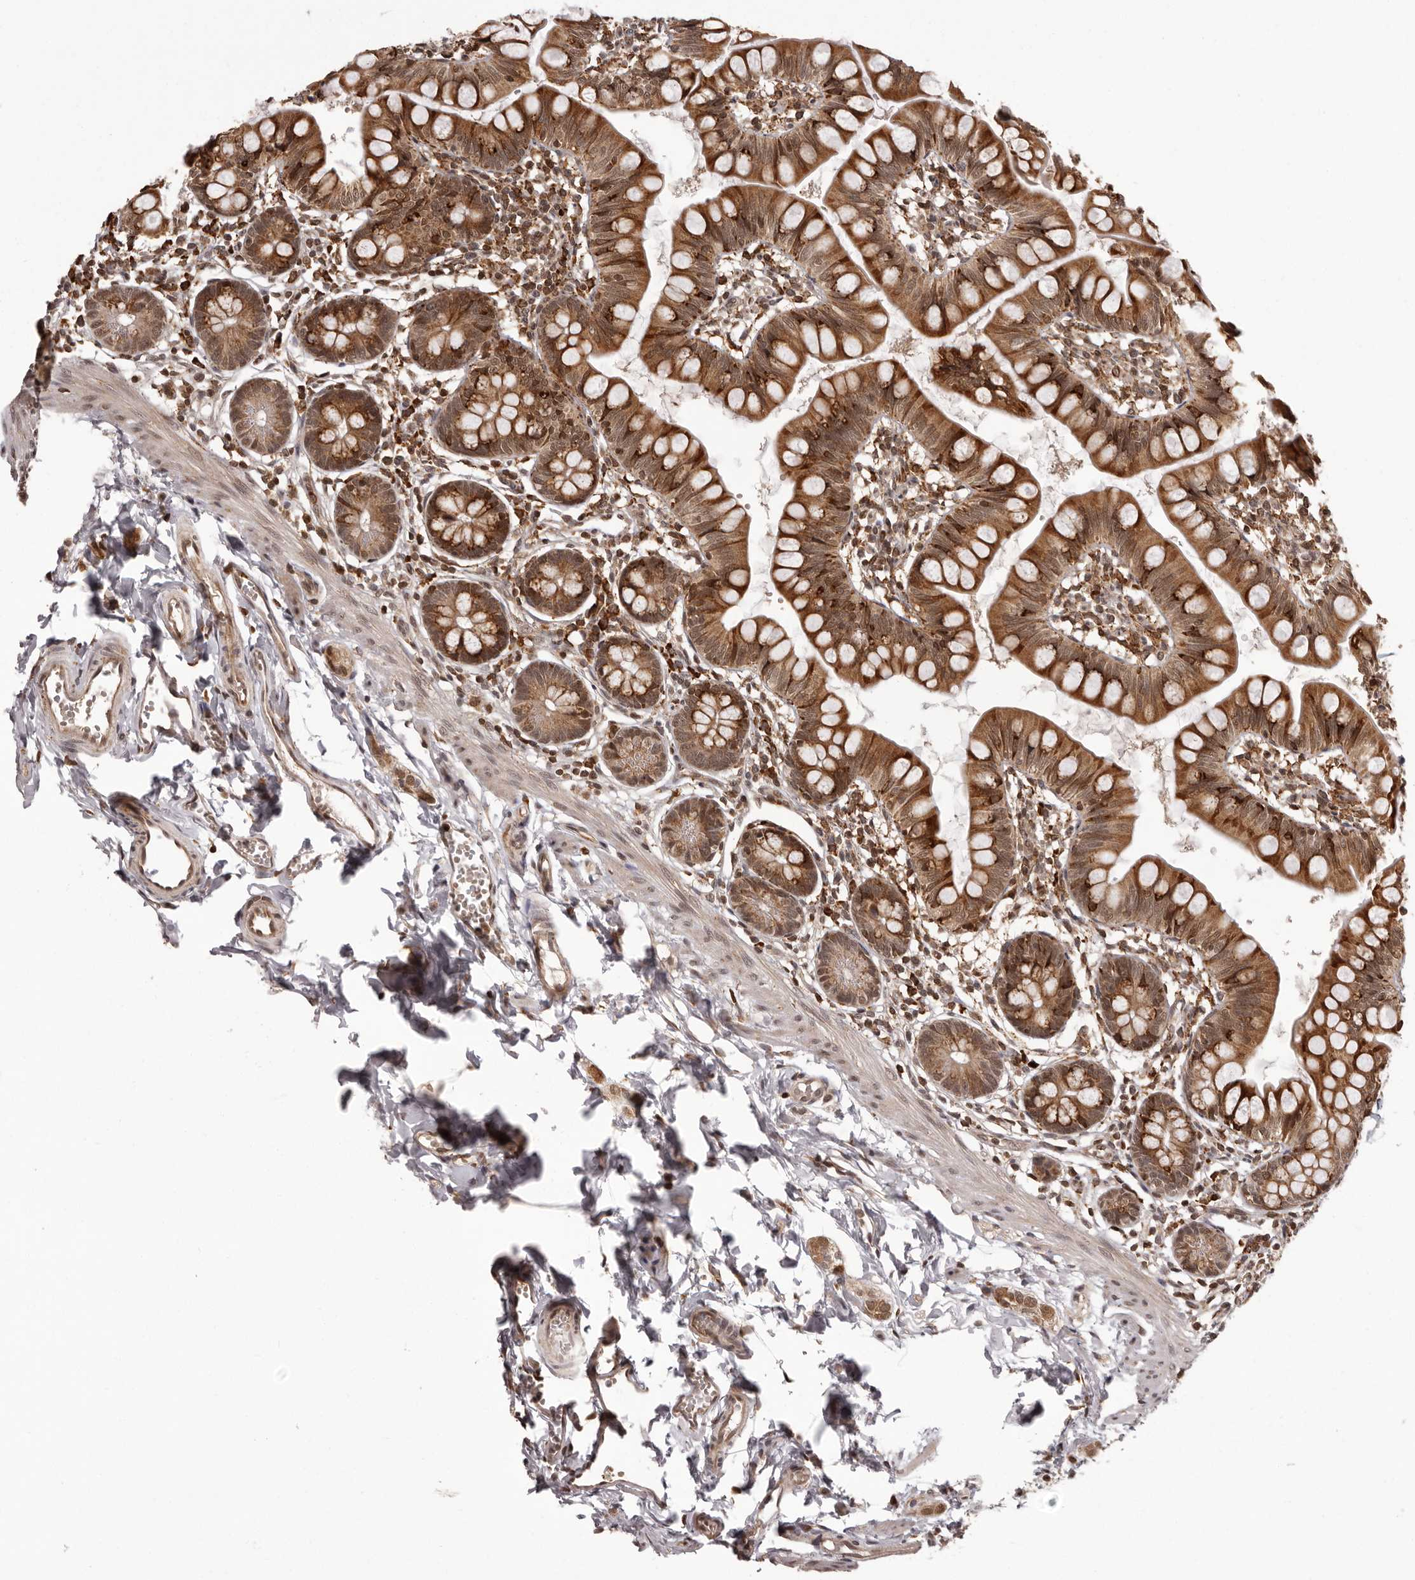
{"staining": {"intensity": "strong", "quantity": ">75%", "location": "cytoplasmic/membranous"}, "tissue": "small intestine", "cell_type": "Glandular cells", "image_type": "normal", "snomed": [{"axis": "morphology", "description": "Normal tissue, NOS"}, {"axis": "topography", "description": "Small intestine"}], "caption": "The micrograph reveals a brown stain indicating the presence of a protein in the cytoplasmic/membranous of glandular cells in small intestine. (Stains: DAB in brown, nuclei in blue, Microscopy: brightfield microscopy at high magnification).", "gene": "IL32", "patient": {"sex": "male", "age": 7}}